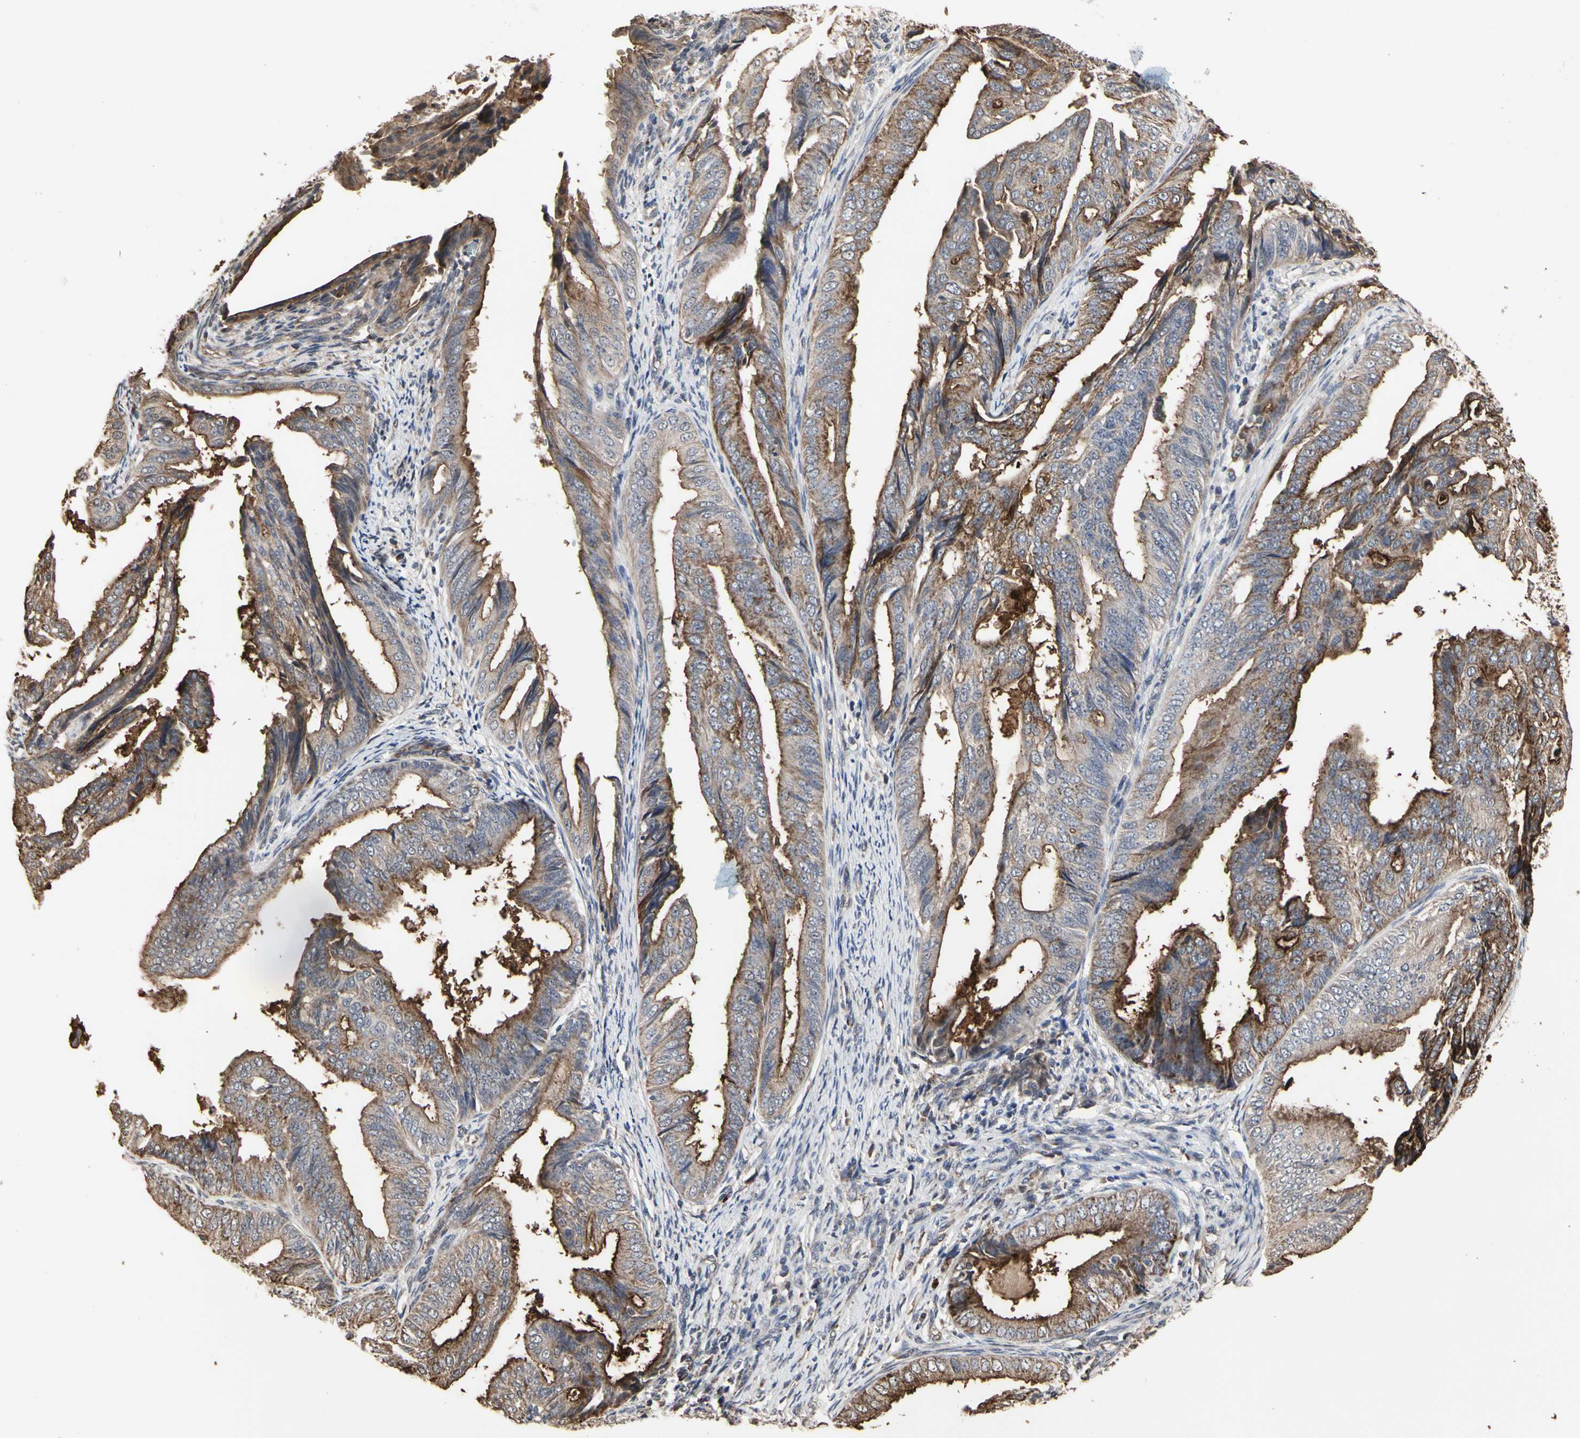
{"staining": {"intensity": "strong", "quantity": ">75%", "location": "cytoplasmic/membranous"}, "tissue": "endometrial cancer", "cell_type": "Tumor cells", "image_type": "cancer", "snomed": [{"axis": "morphology", "description": "Adenocarcinoma, NOS"}, {"axis": "topography", "description": "Endometrium"}], "caption": "Human adenocarcinoma (endometrial) stained for a protein (brown) reveals strong cytoplasmic/membranous positive expression in approximately >75% of tumor cells.", "gene": "TAOK1", "patient": {"sex": "female", "age": 58}}